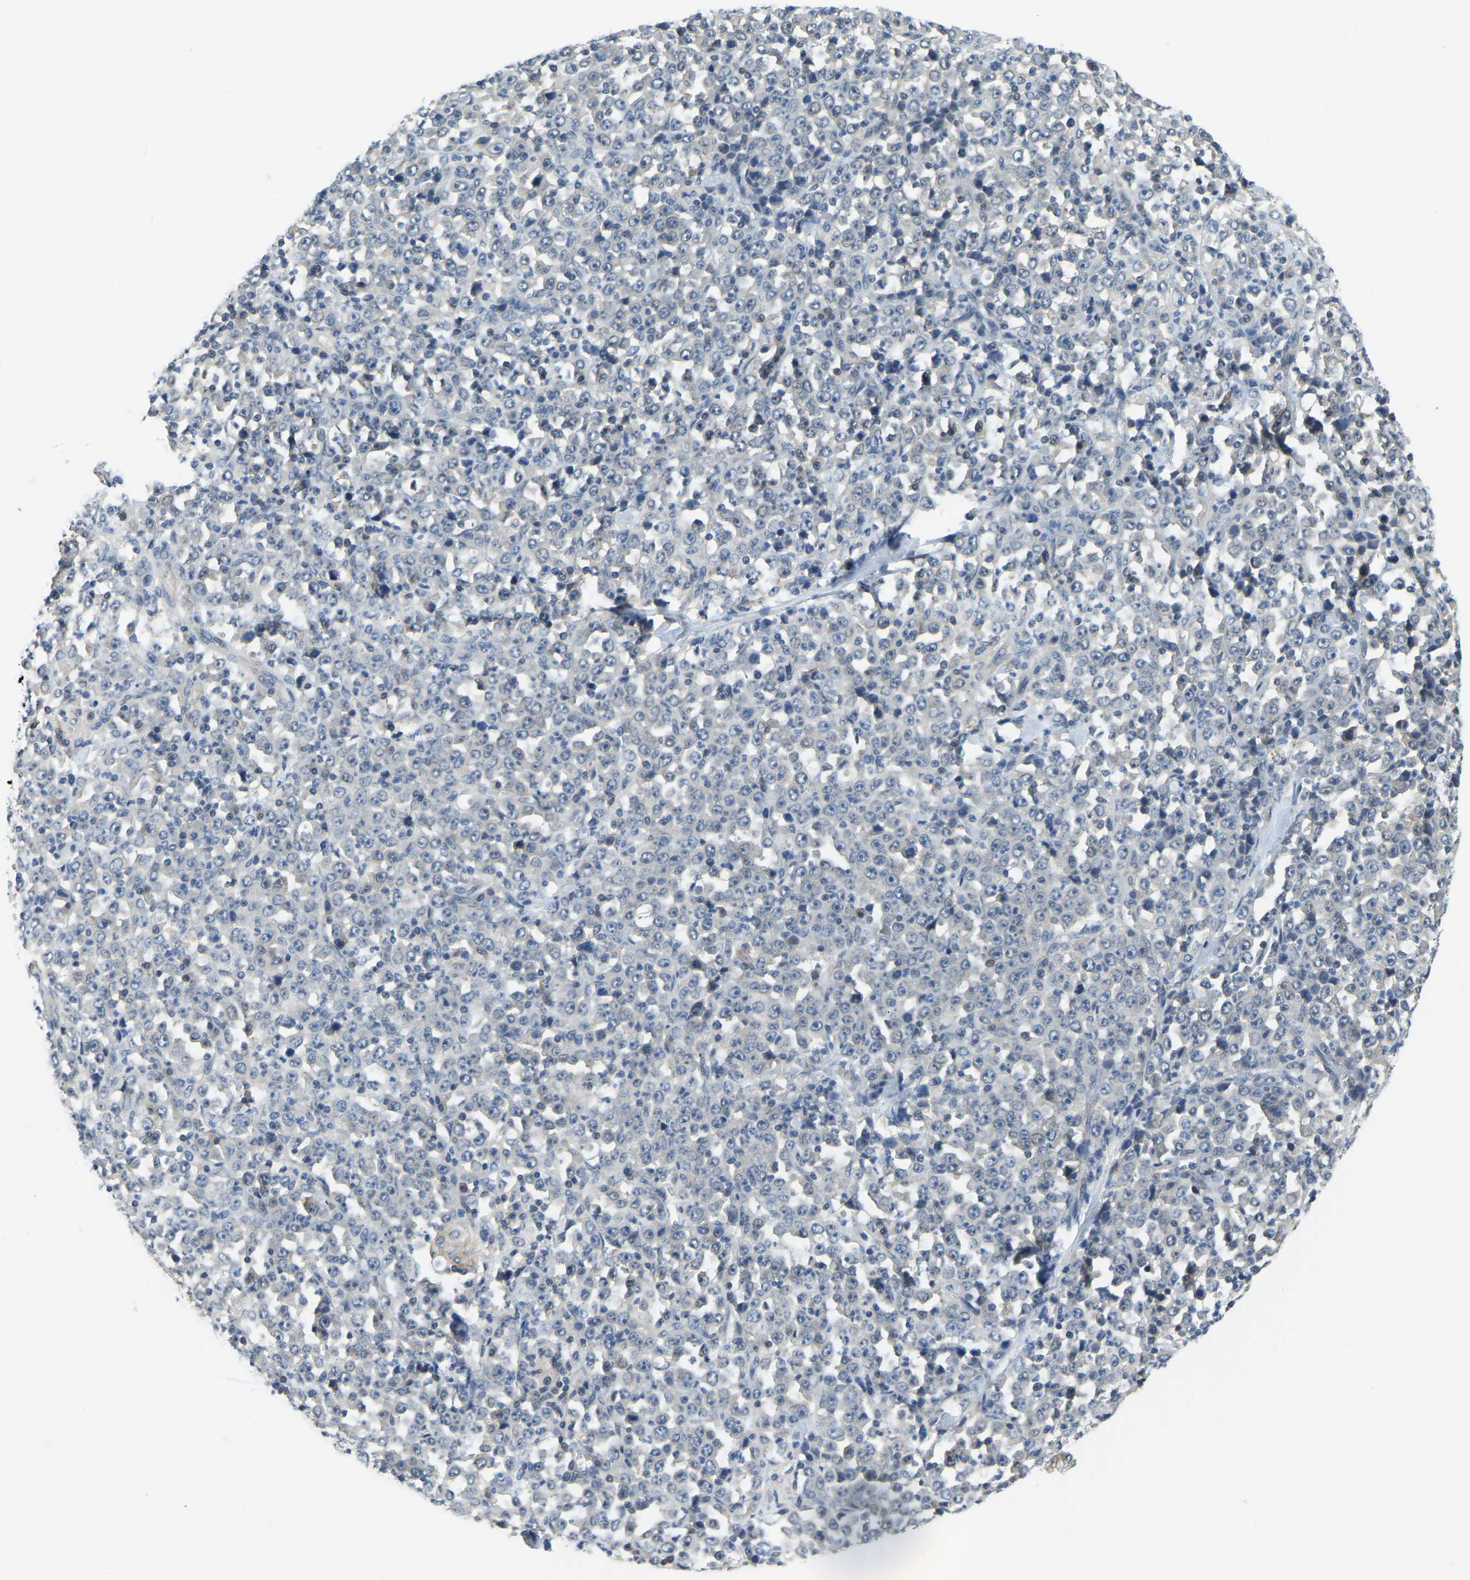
{"staining": {"intensity": "negative", "quantity": "none", "location": "none"}, "tissue": "stomach cancer", "cell_type": "Tumor cells", "image_type": "cancer", "snomed": [{"axis": "morphology", "description": "Normal tissue, NOS"}, {"axis": "morphology", "description": "Adenocarcinoma, NOS"}, {"axis": "topography", "description": "Stomach, upper"}, {"axis": "topography", "description": "Stomach"}], "caption": "An immunohistochemistry (IHC) photomicrograph of stomach cancer (adenocarcinoma) is shown. There is no staining in tumor cells of stomach cancer (adenocarcinoma).", "gene": "AHNAK", "patient": {"sex": "male", "age": 59}}